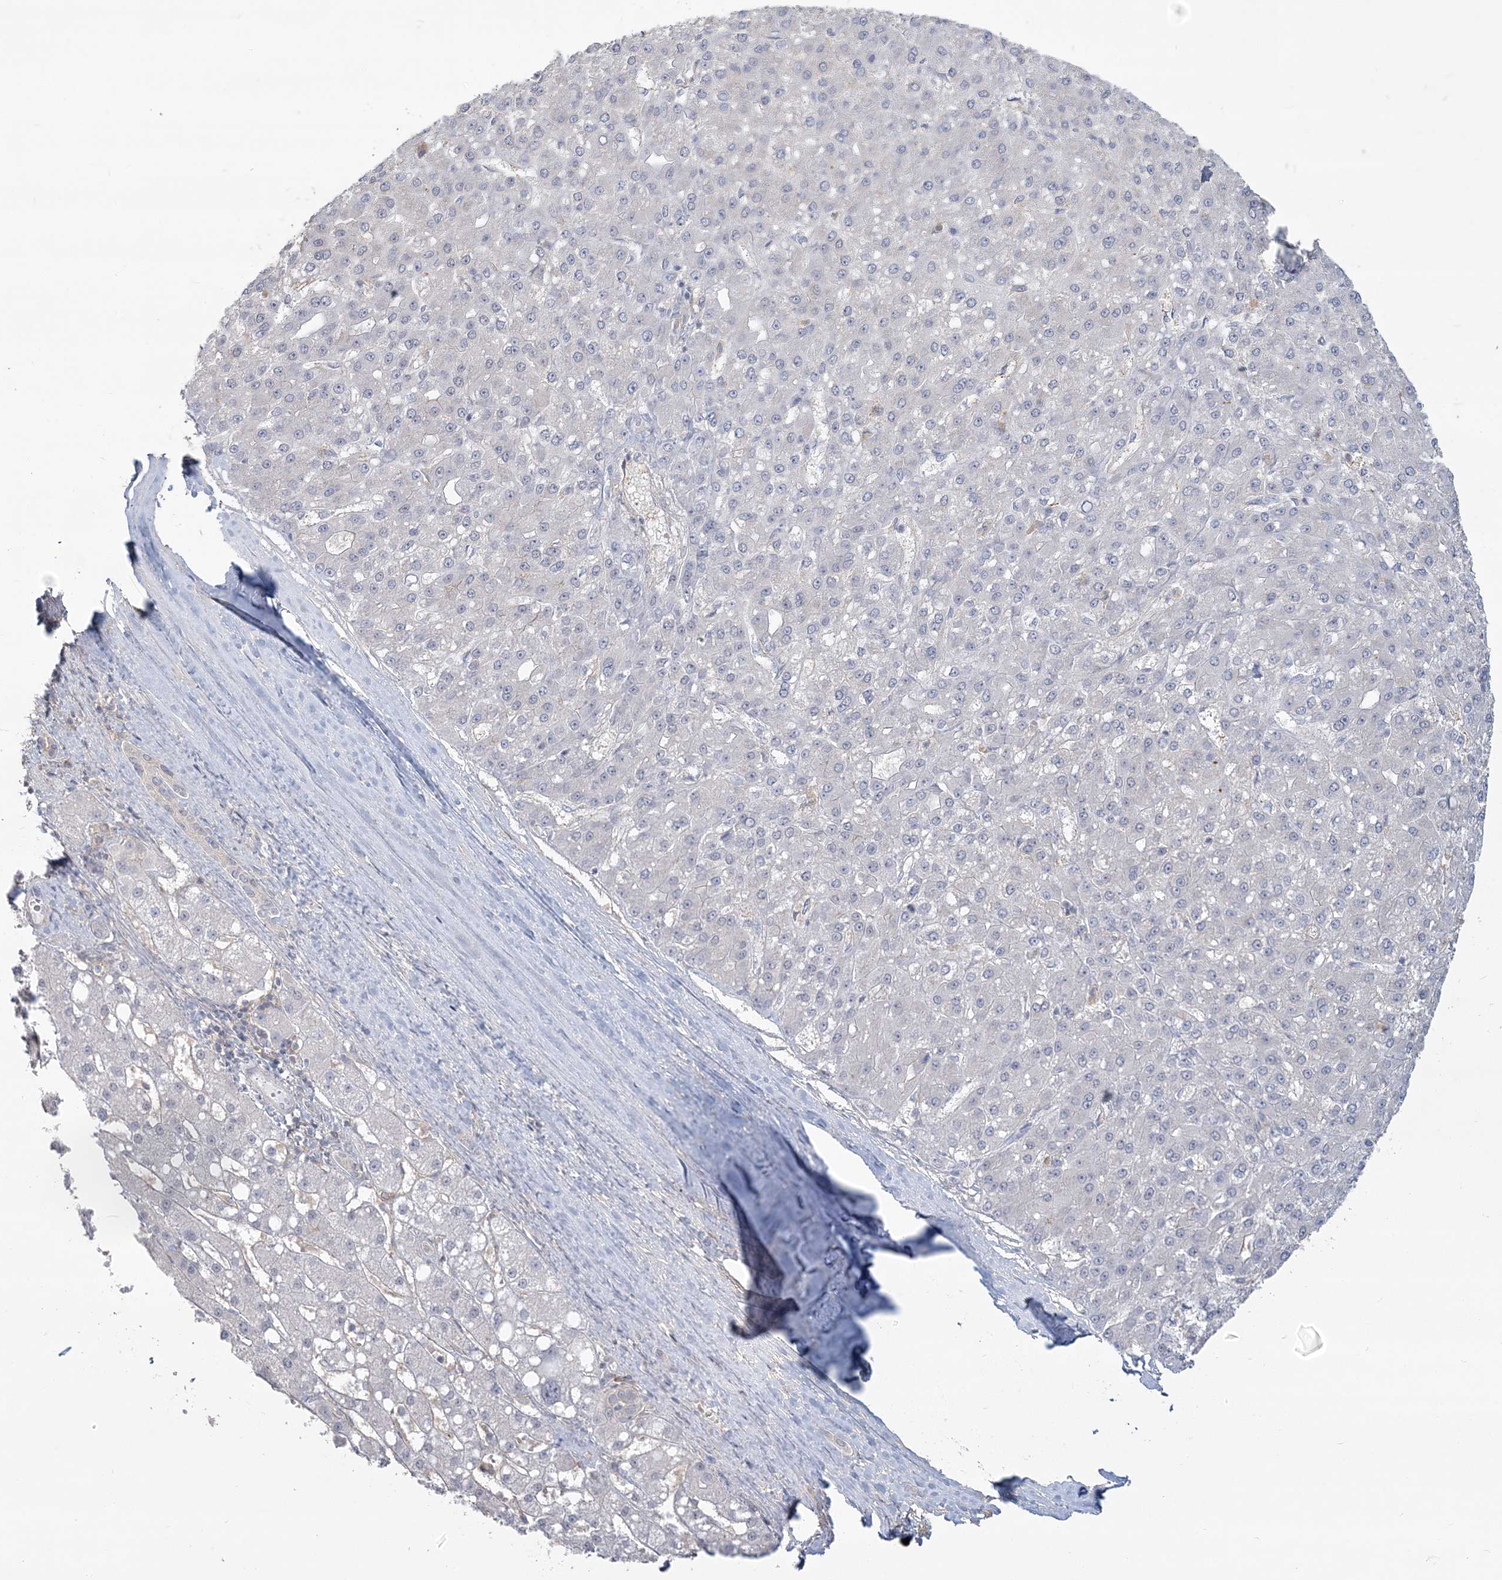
{"staining": {"intensity": "negative", "quantity": "none", "location": "none"}, "tissue": "liver cancer", "cell_type": "Tumor cells", "image_type": "cancer", "snomed": [{"axis": "morphology", "description": "Carcinoma, Hepatocellular, NOS"}, {"axis": "topography", "description": "Liver"}], "caption": "This is an immunohistochemistry photomicrograph of human liver hepatocellular carcinoma. There is no staining in tumor cells.", "gene": "ANKS1A", "patient": {"sex": "male", "age": 67}}